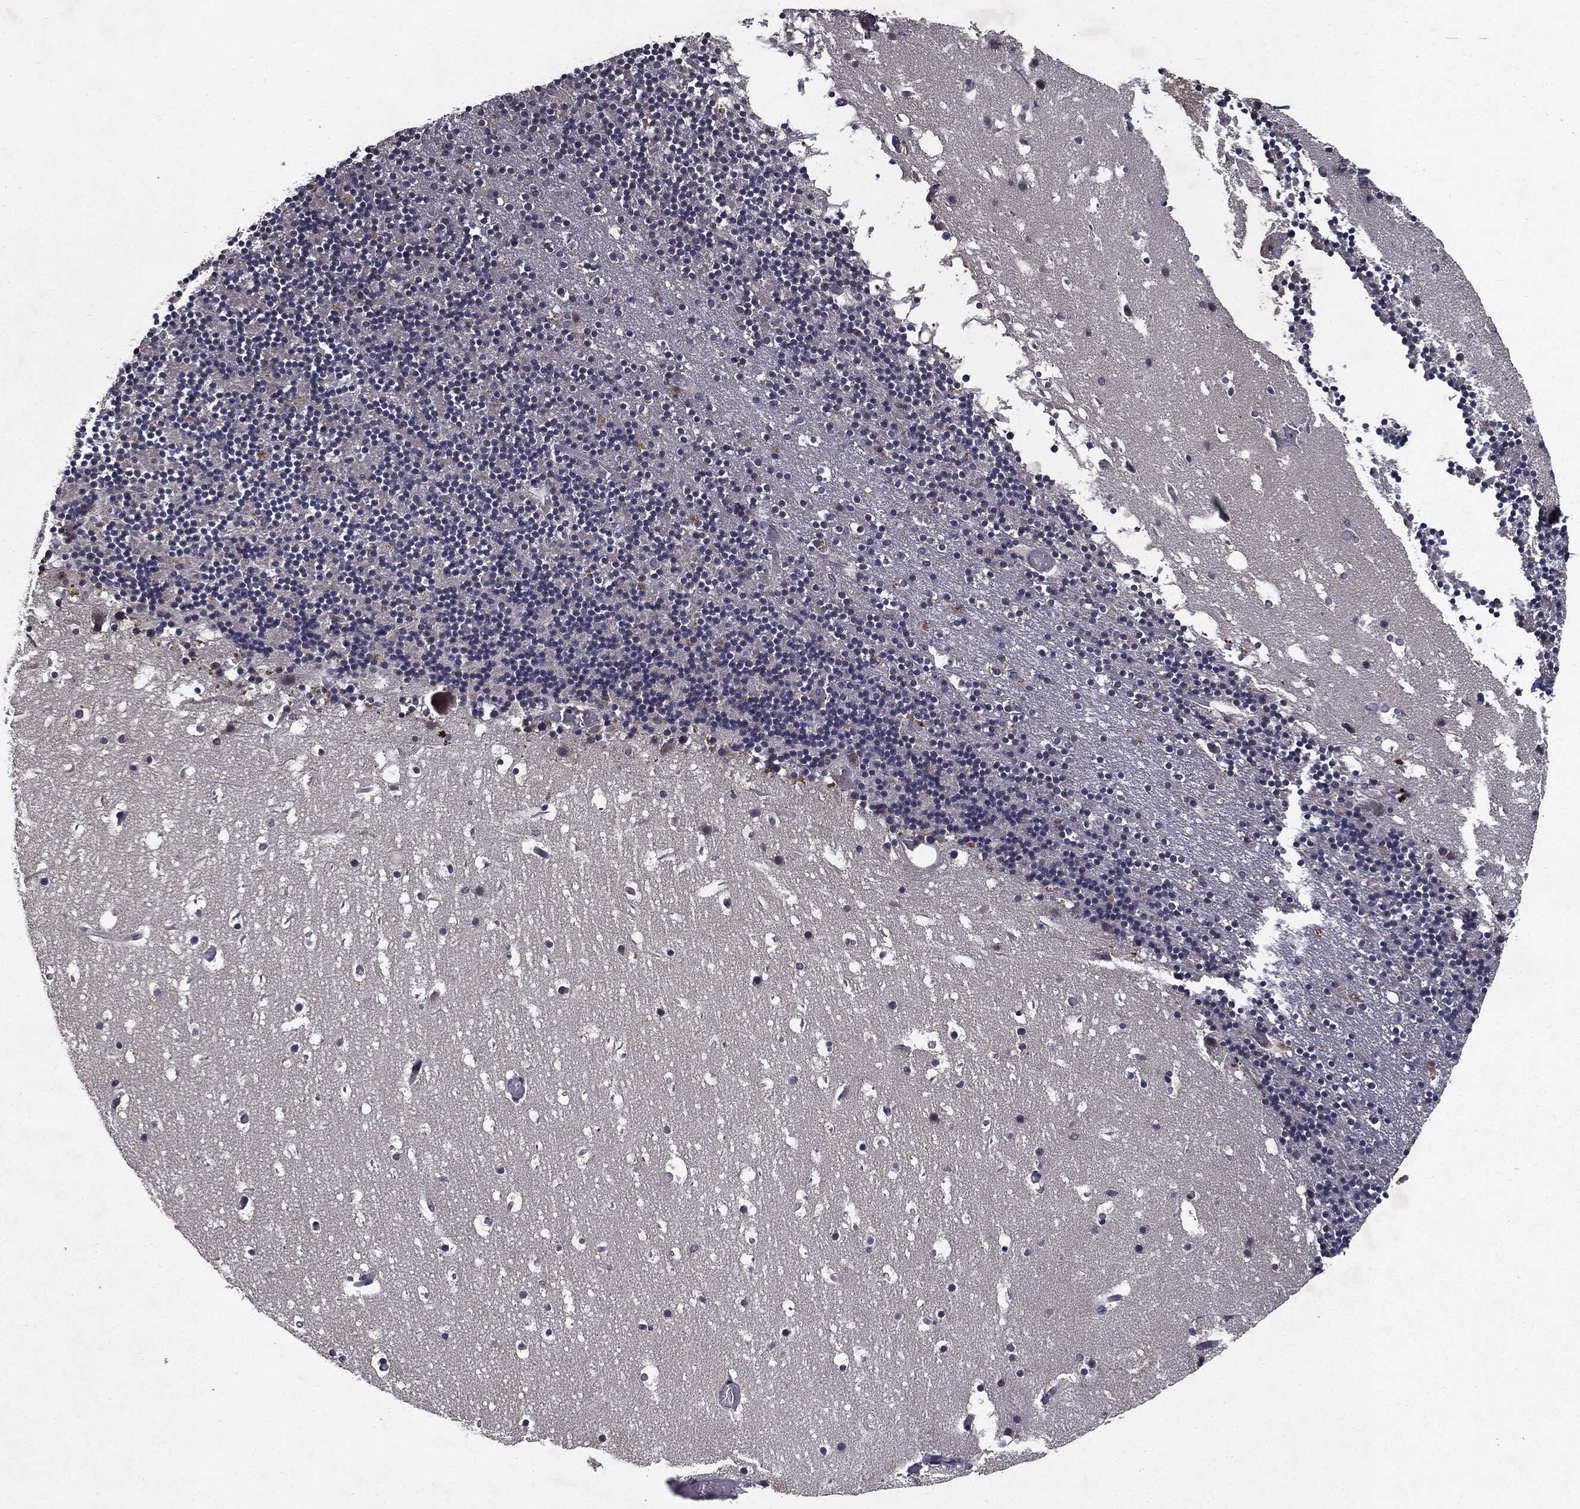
{"staining": {"intensity": "negative", "quantity": "none", "location": "none"}, "tissue": "cerebellum", "cell_type": "Cells in granular layer", "image_type": "normal", "snomed": [{"axis": "morphology", "description": "Normal tissue, NOS"}, {"axis": "topography", "description": "Cerebellum"}], "caption": "Cerebellum stained for a protein using immunohistochemistry (IHC) shows no staining cells in granular layer.", "gene": "HDAC5", "patient": {"sex": "male", "age": 37}}